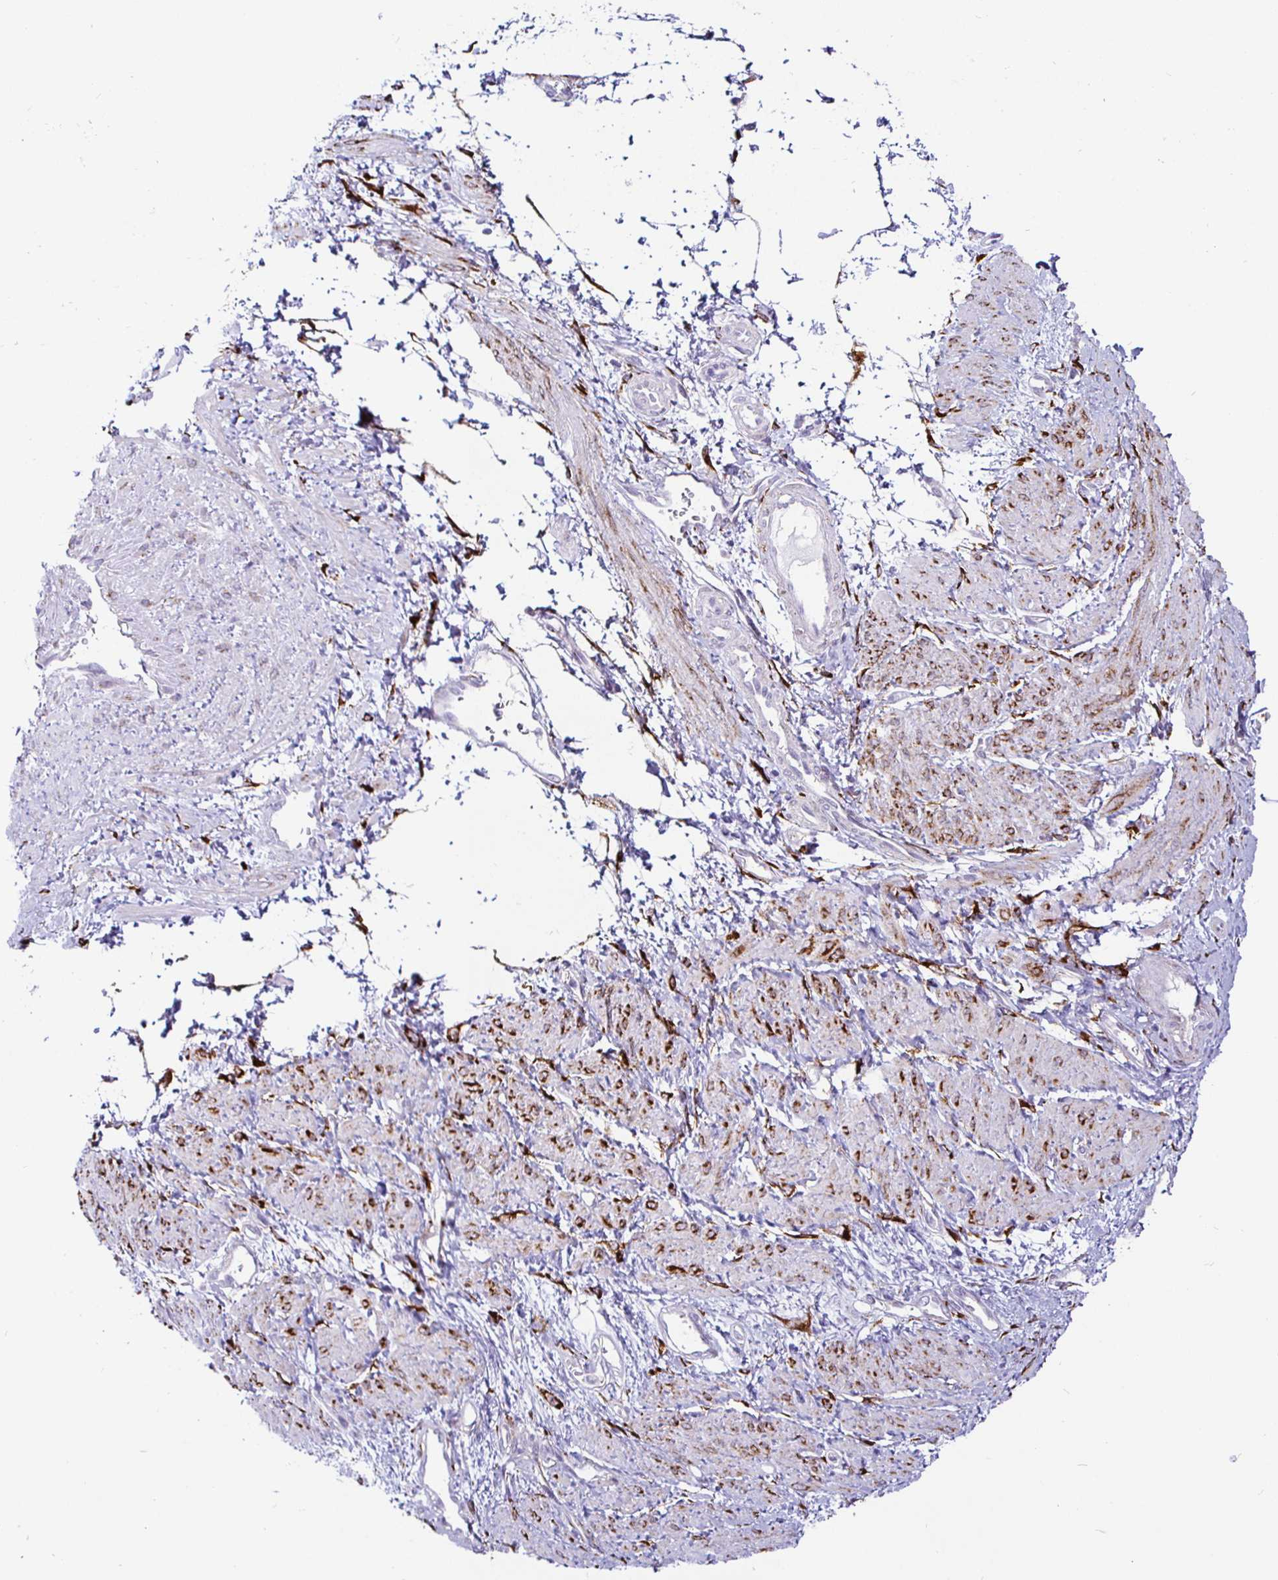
{"staining": {"intensity": "strong", "quantity": "25%-75%", "location": "cytoplasmic/membranous"}, "tissue": "smooth muscle", "cell_type": "Smooth muscle cells", "image_type": "normal", "snomed": [{"axis": "morphology", "description": "Normal tissue, NOS"}, {"axis": "topography", "description": "Smooth muscle"}, {"axis": "topography", "description": "Uterus"}], "caption": "Immunohistochemical staining of unremarkable human smooth muscle shows 25%-75% levels of strong cytoplasmic/membranous protein positivity in about 25%-75% of smooth muscle cells. Immunohistochemistry stains the protein in brown and the nuclei are stained blue.", "gene": "P4HA2", "patient": {"sex": "female", "age": 39}}